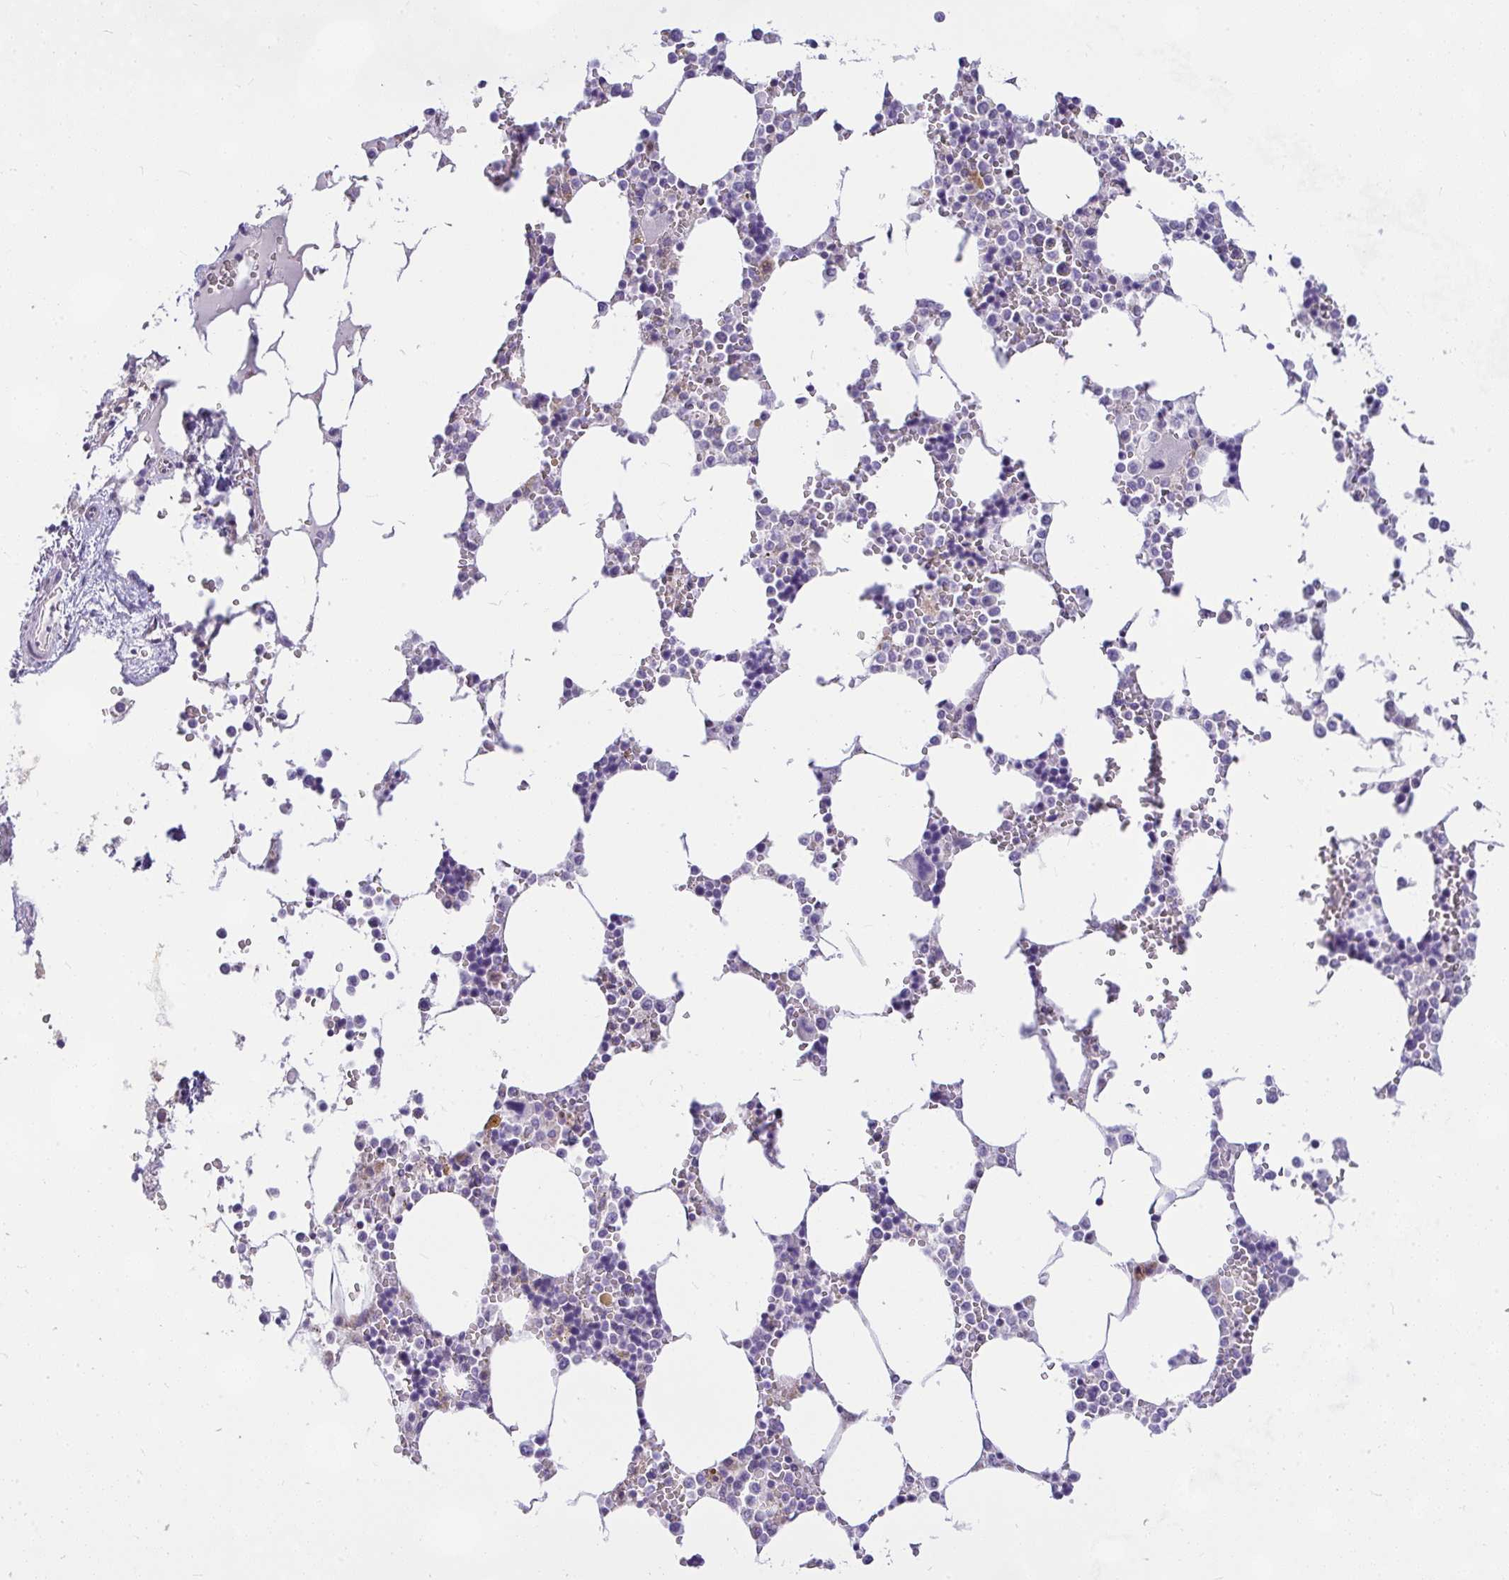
{"staining": {"intensity": "negative", "quantity": "none", "location": "none"}, "tissue": "bone marrow", "cell_type": "Hematopoietic cells", "image_type": "normal", "snomed": [{"axis": "morphology", "description": "Normal tissue, NOS"}, {"axis": "topography", "description": "Bone marrow"}], "caption": "Human bone marrow stained for a protein using IHC demonstrates no staining in hematopoietic cells.", "gene": "CEP63", "patient": {"sex": "male", "age": 64}}